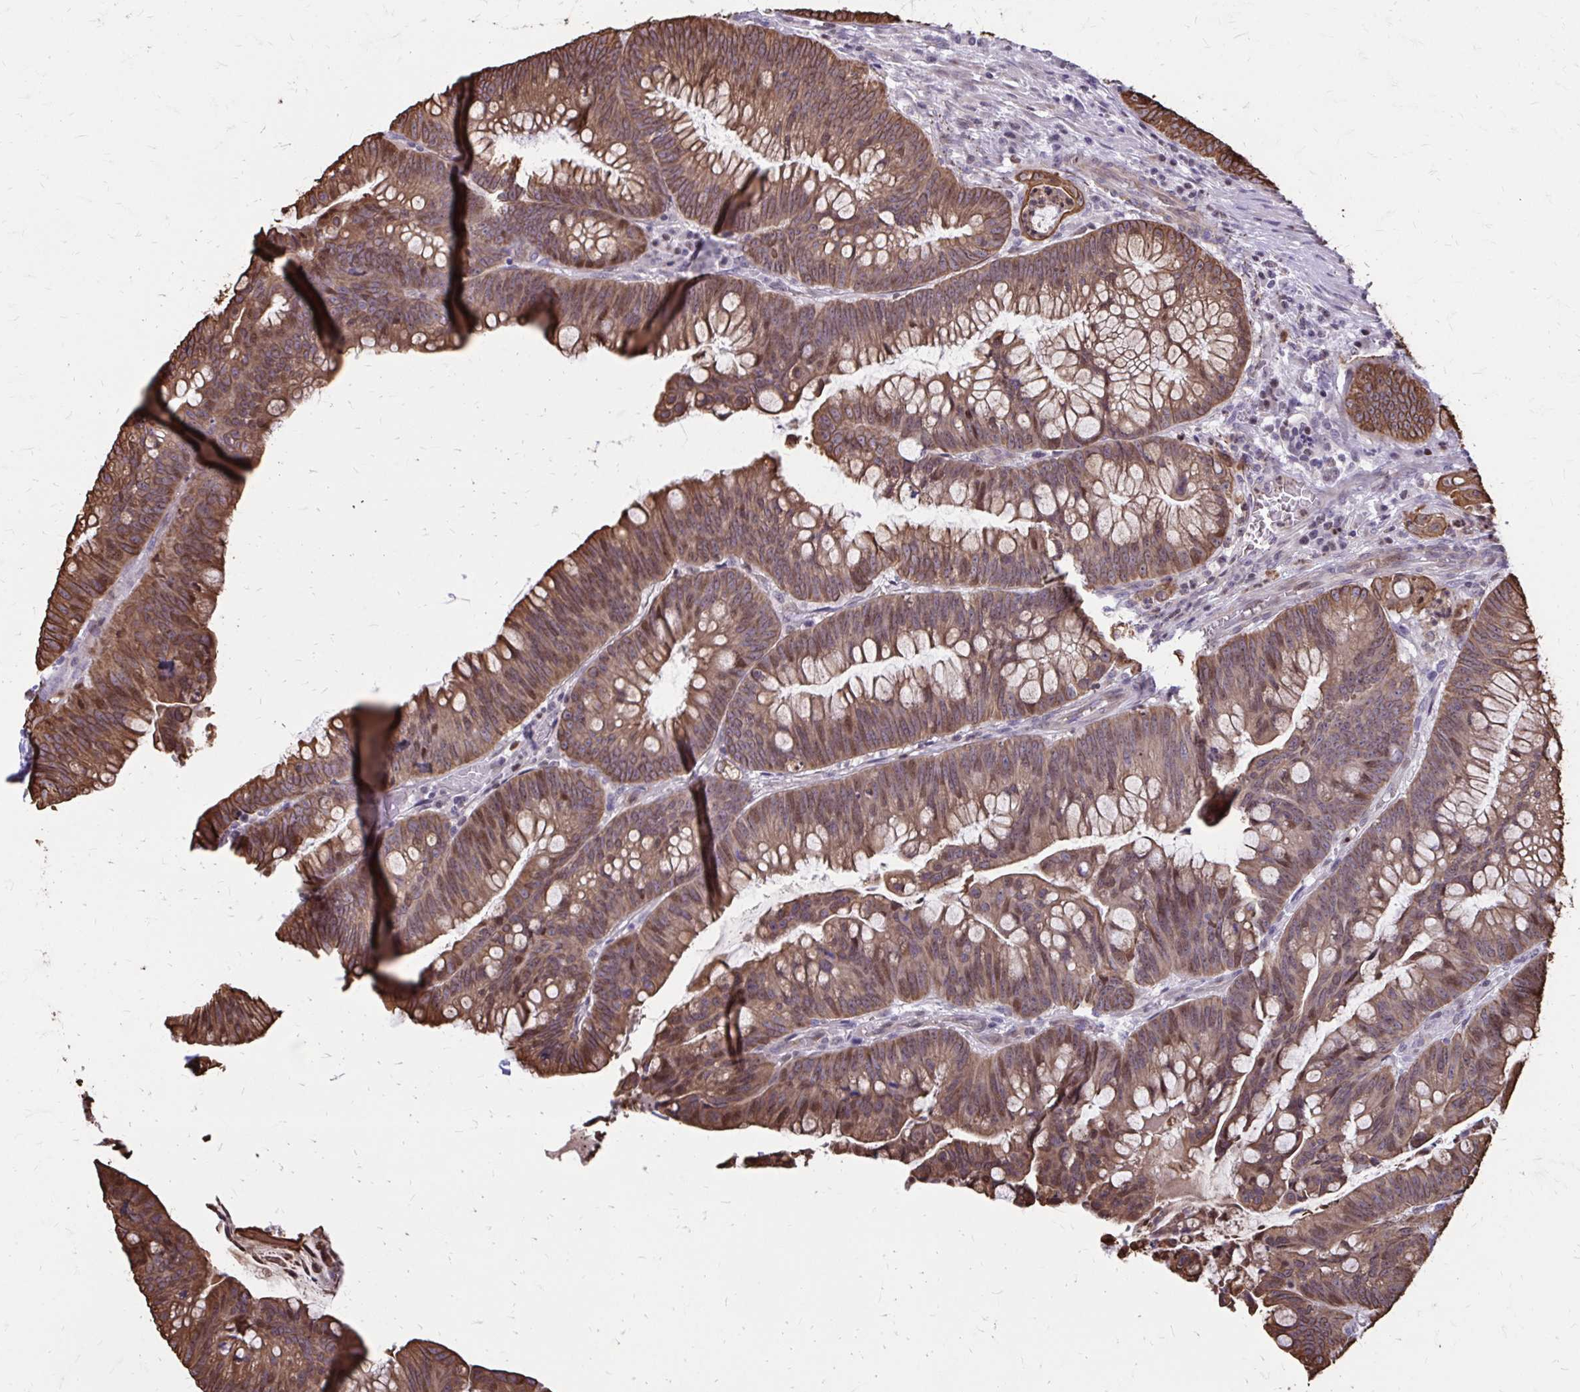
{"staining": {"intensity": "moderate", "quantity": ">75%", "location": "cytoplasmic/membranous,nuclear"}, "tissue": "colorectal cancer", "cell_type": "Tumor cells", "image_type": "cancer", "snomed": [{"axis": "morphology", "description": "Adenocarcinoma, NOS"}, {"axis": "topography", "description": "Colon"}], "caption": "Immunohistochemical staining of colorectal cancer (adenocarcinoma) reveals medium levels of moderate cytoplasmic/membranous and nuclear protein staining in approximately >75% of tumor cells.", "gene": "ANKRD30B", "patient": {"sex": "male", "age": 62}}